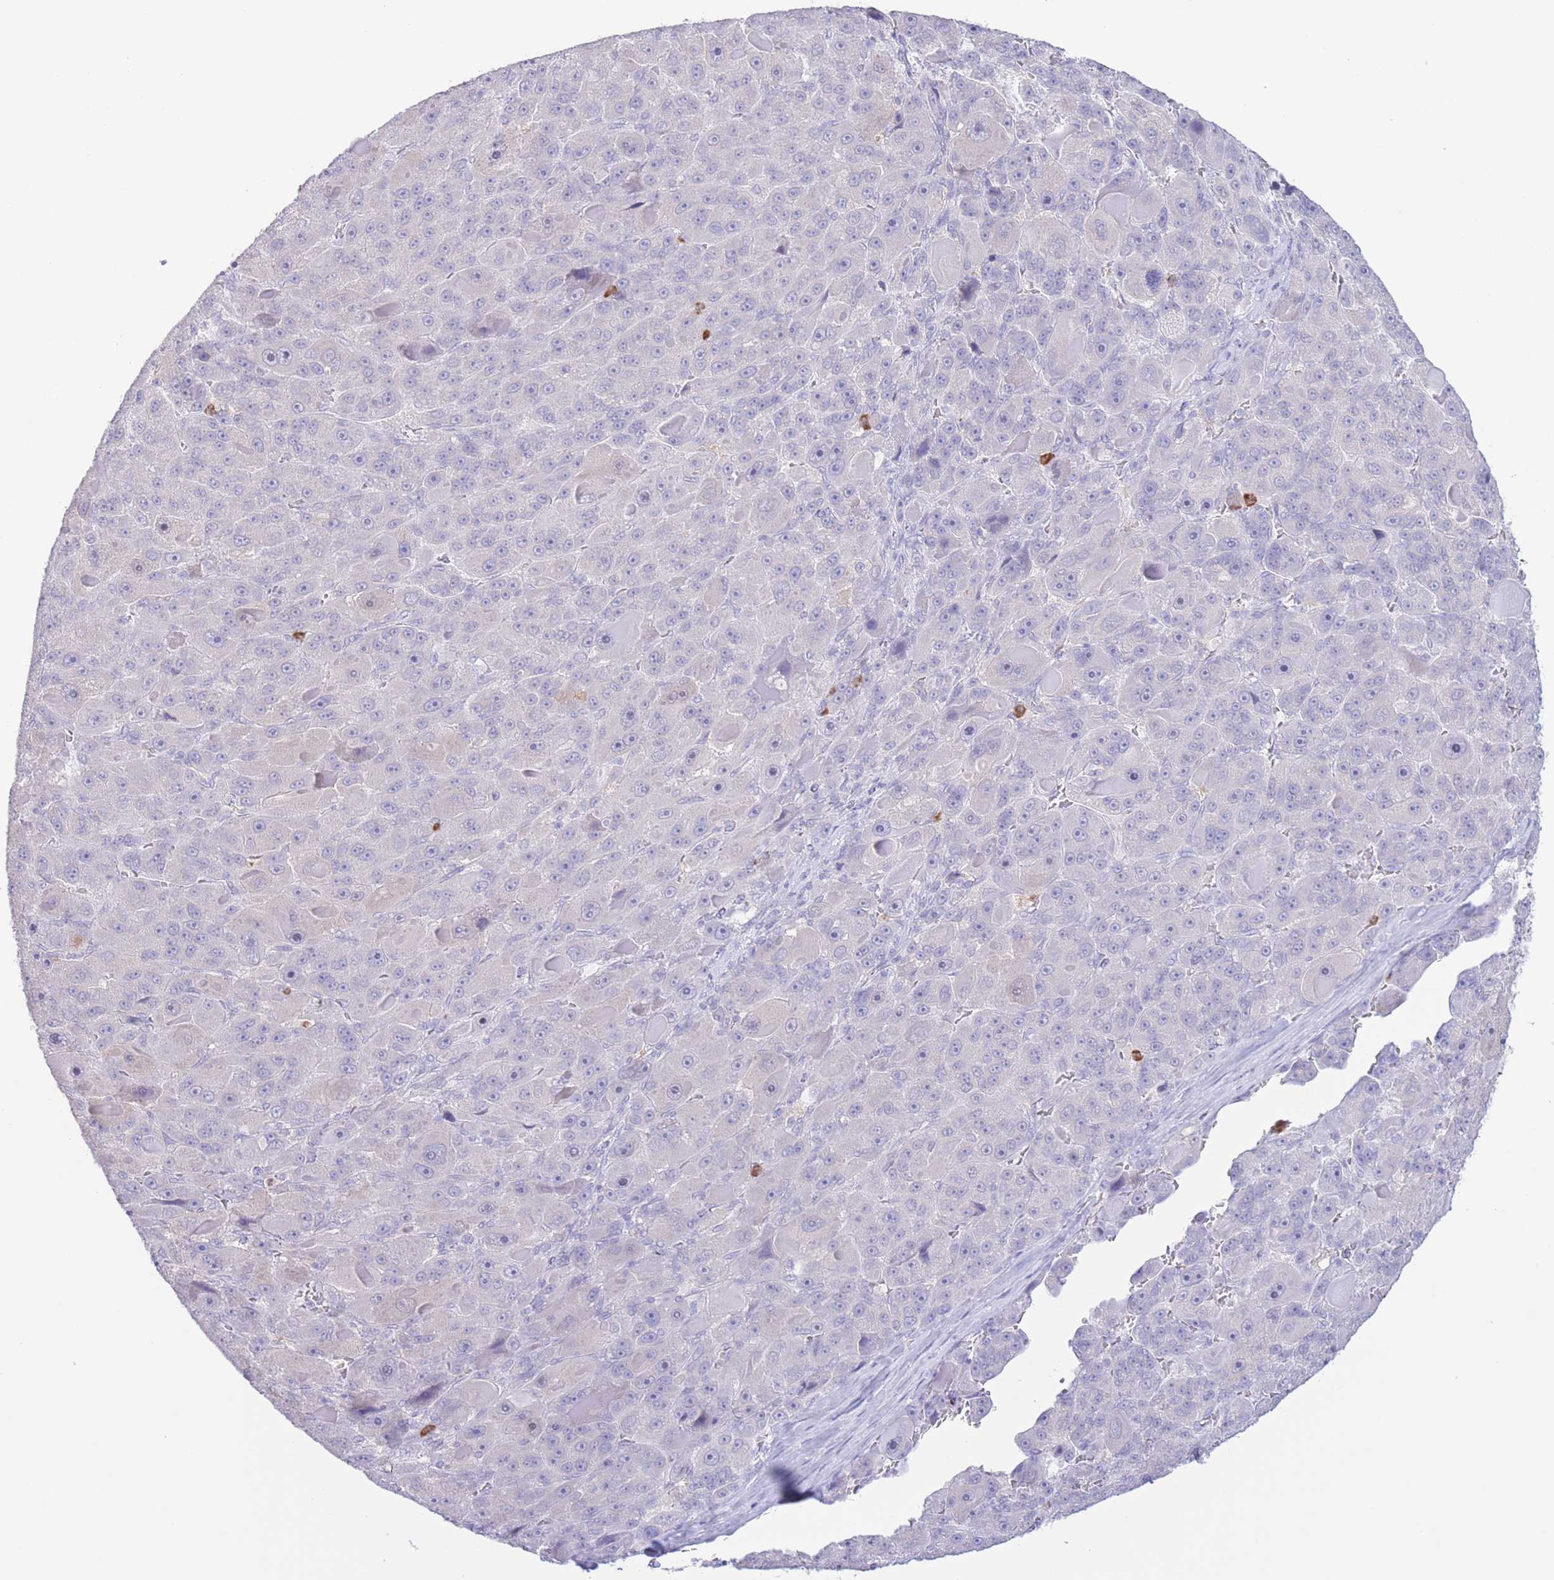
{"staining": {"intensity": "negative", "quantity": "none", "location": "none"}, "tissue": "liver cancer", "cell_type": "Tumor cells", "image_type": "cancer", "snomed": [{"axis": "morphology", "description": "Carcinoma, Hepatocellular, NOS"}, {"axis": "topography", "description": "Liver"}], "caption": "There is no significant expression in tumor cells of liver hepatocellular carcinoma.", "gene": "LCLAT1", "patient": {"sex": "male", "age": 76}}